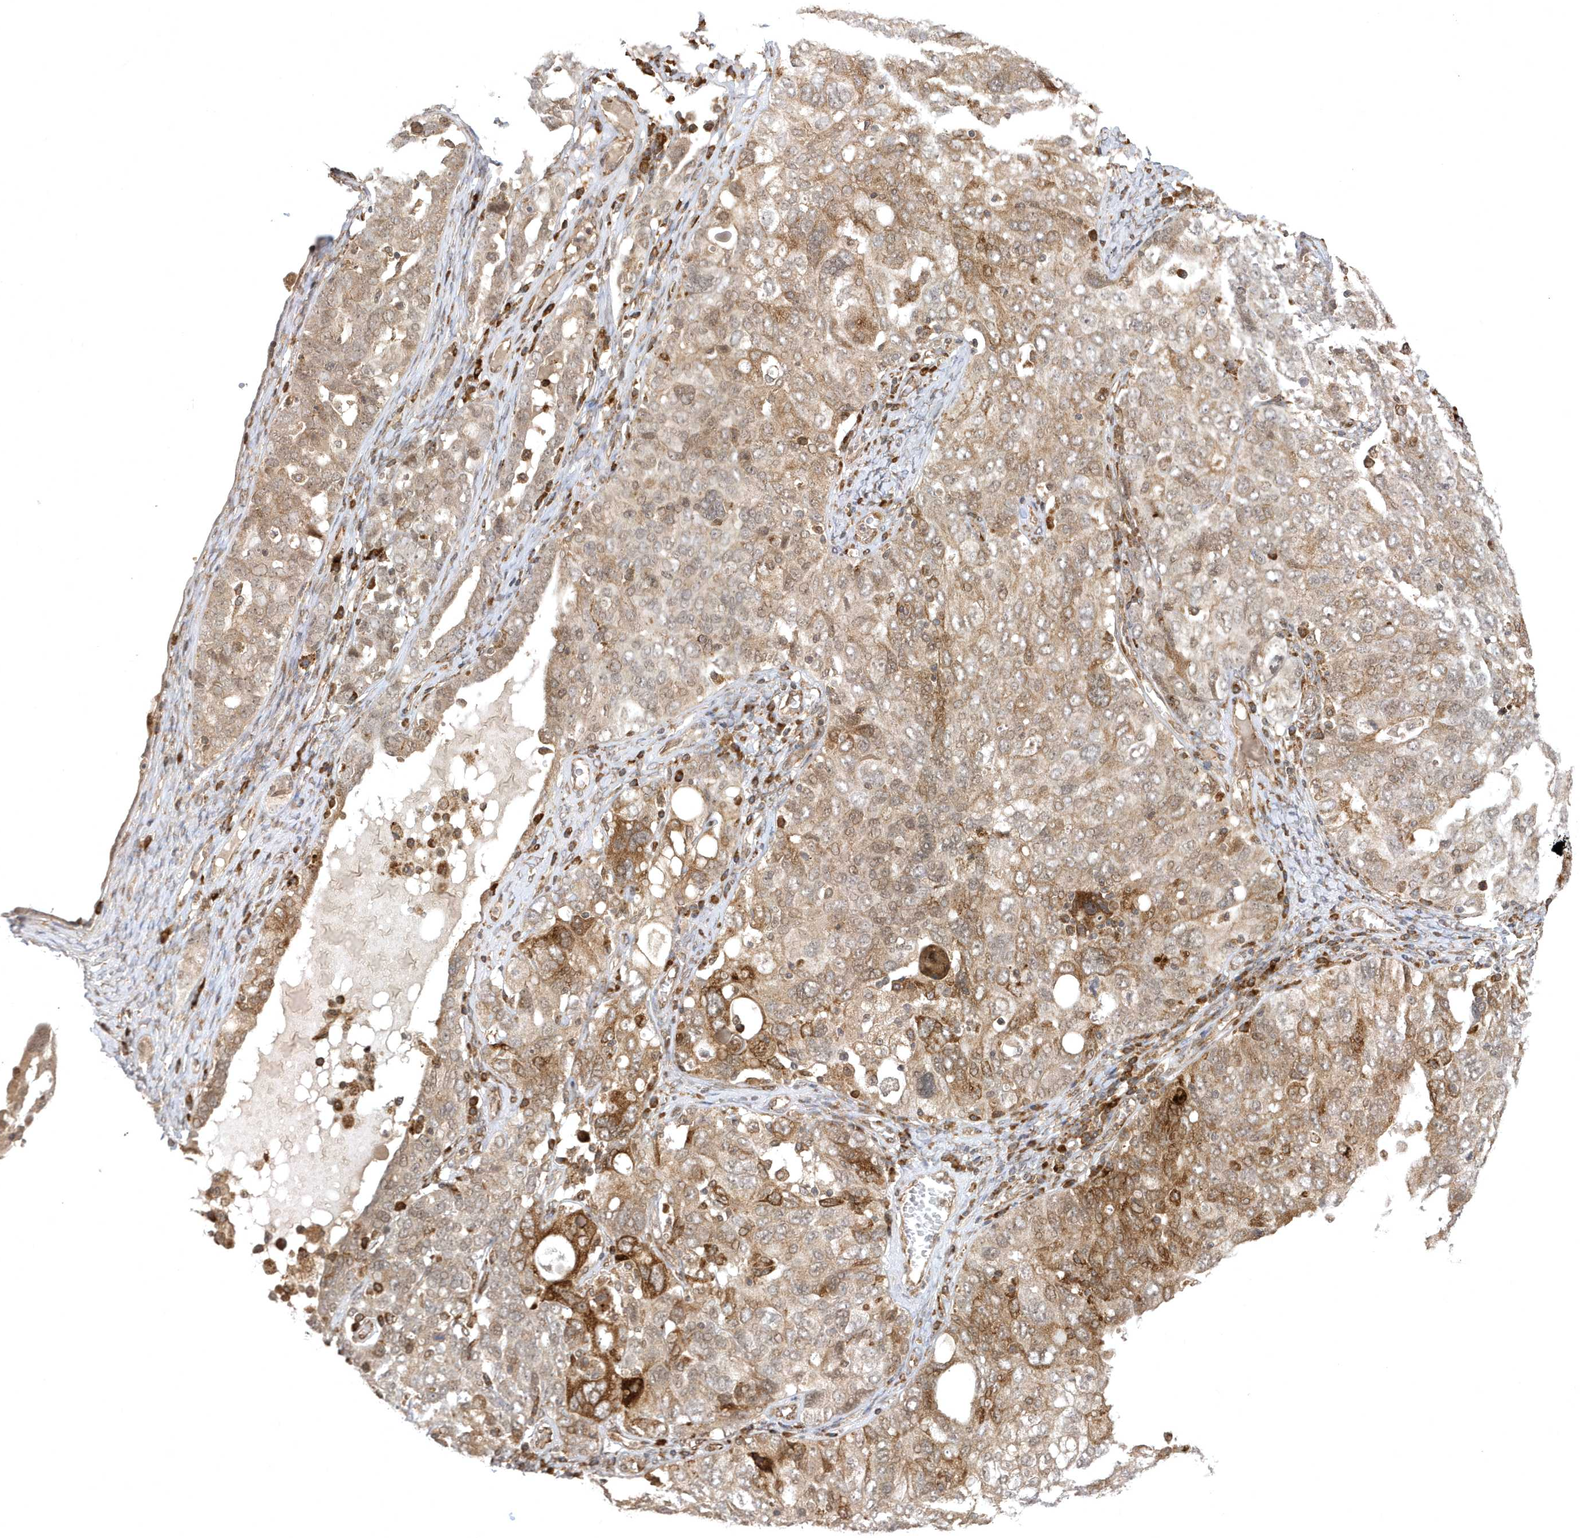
{"staining": {"intensity": "moderate", "quantity": ">75%", "location": "cytoplasmic/membranous,nuclear"}, "tissue": "ovarian cancer", "cell_type": "Tumor cells", "image_type": "cancer", "snomed": [{"axis": "morphology", "description": "Carcinoma, endometroid"}, {"axis": "topography", "description": "Ovary"}], "caption": "Human ovarian cancer (endometroid carcinoma) stained with a protein marker exhibits moderate staining in tumor cells.", "gene": "METTL21A", "patient": {"sex": "female", "age": 62}}